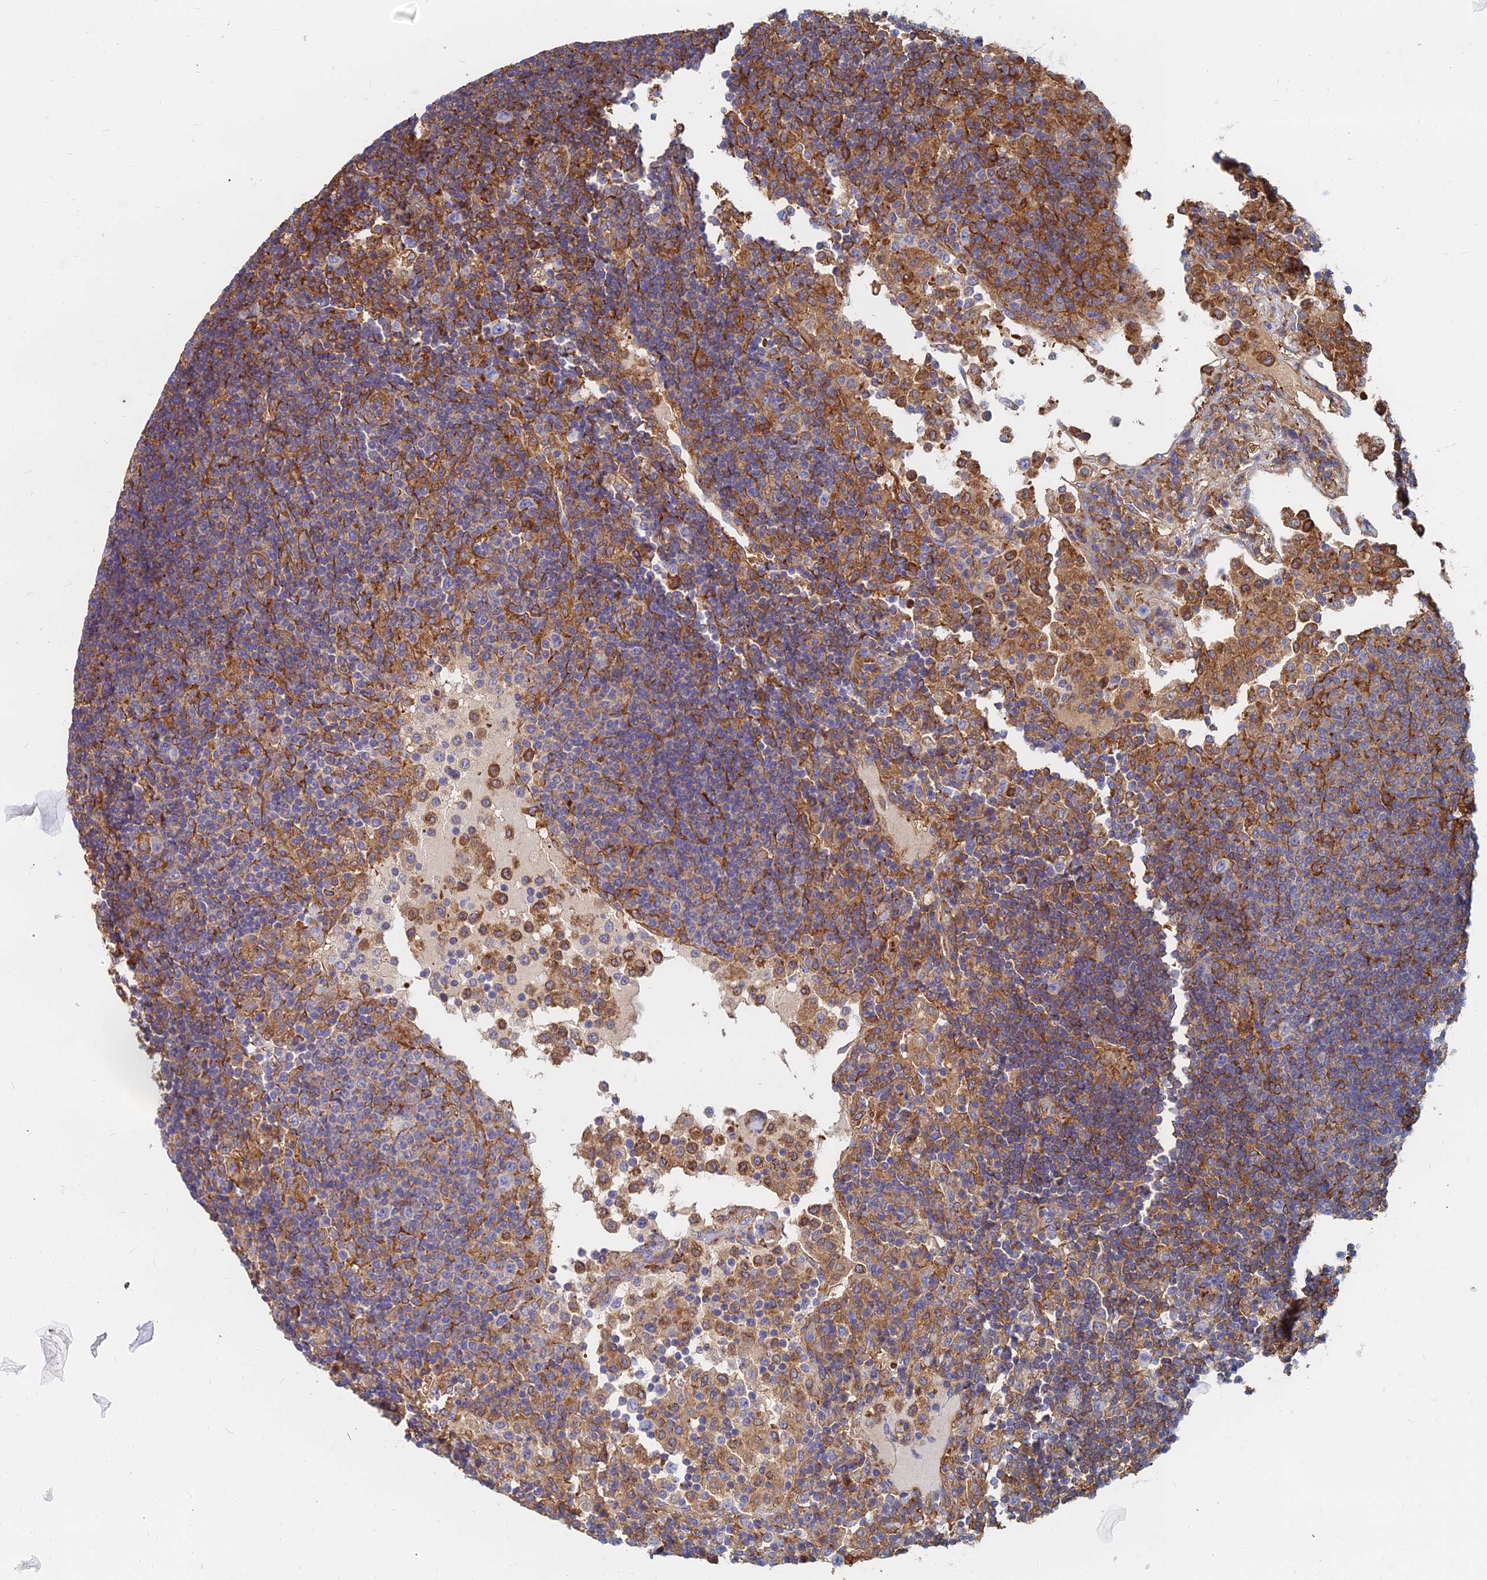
{"staining": {"intensity": "moderate", "quantity": "25%-75%", "location": "cytoplasmic/membranous"}, "tissue": "lymph node", "cell_type": "Non-germinal center cells", "image_type": "normal", "snomed": [{"axis": "morphology", "description": "Normal tissue, NOS"}, {"axis": "topography", "description": "Lymph node"}], "caption": "Protein staining of benign lymph node reveals moderate cytoplasmic/membranous expression in about 25%-75% of non-germinal center cells. (brown staining indicates protein expression, while blue staining denotes nuclei).", "gene": "FFAR3", "patient": {"sex": "female", "age": 53}}